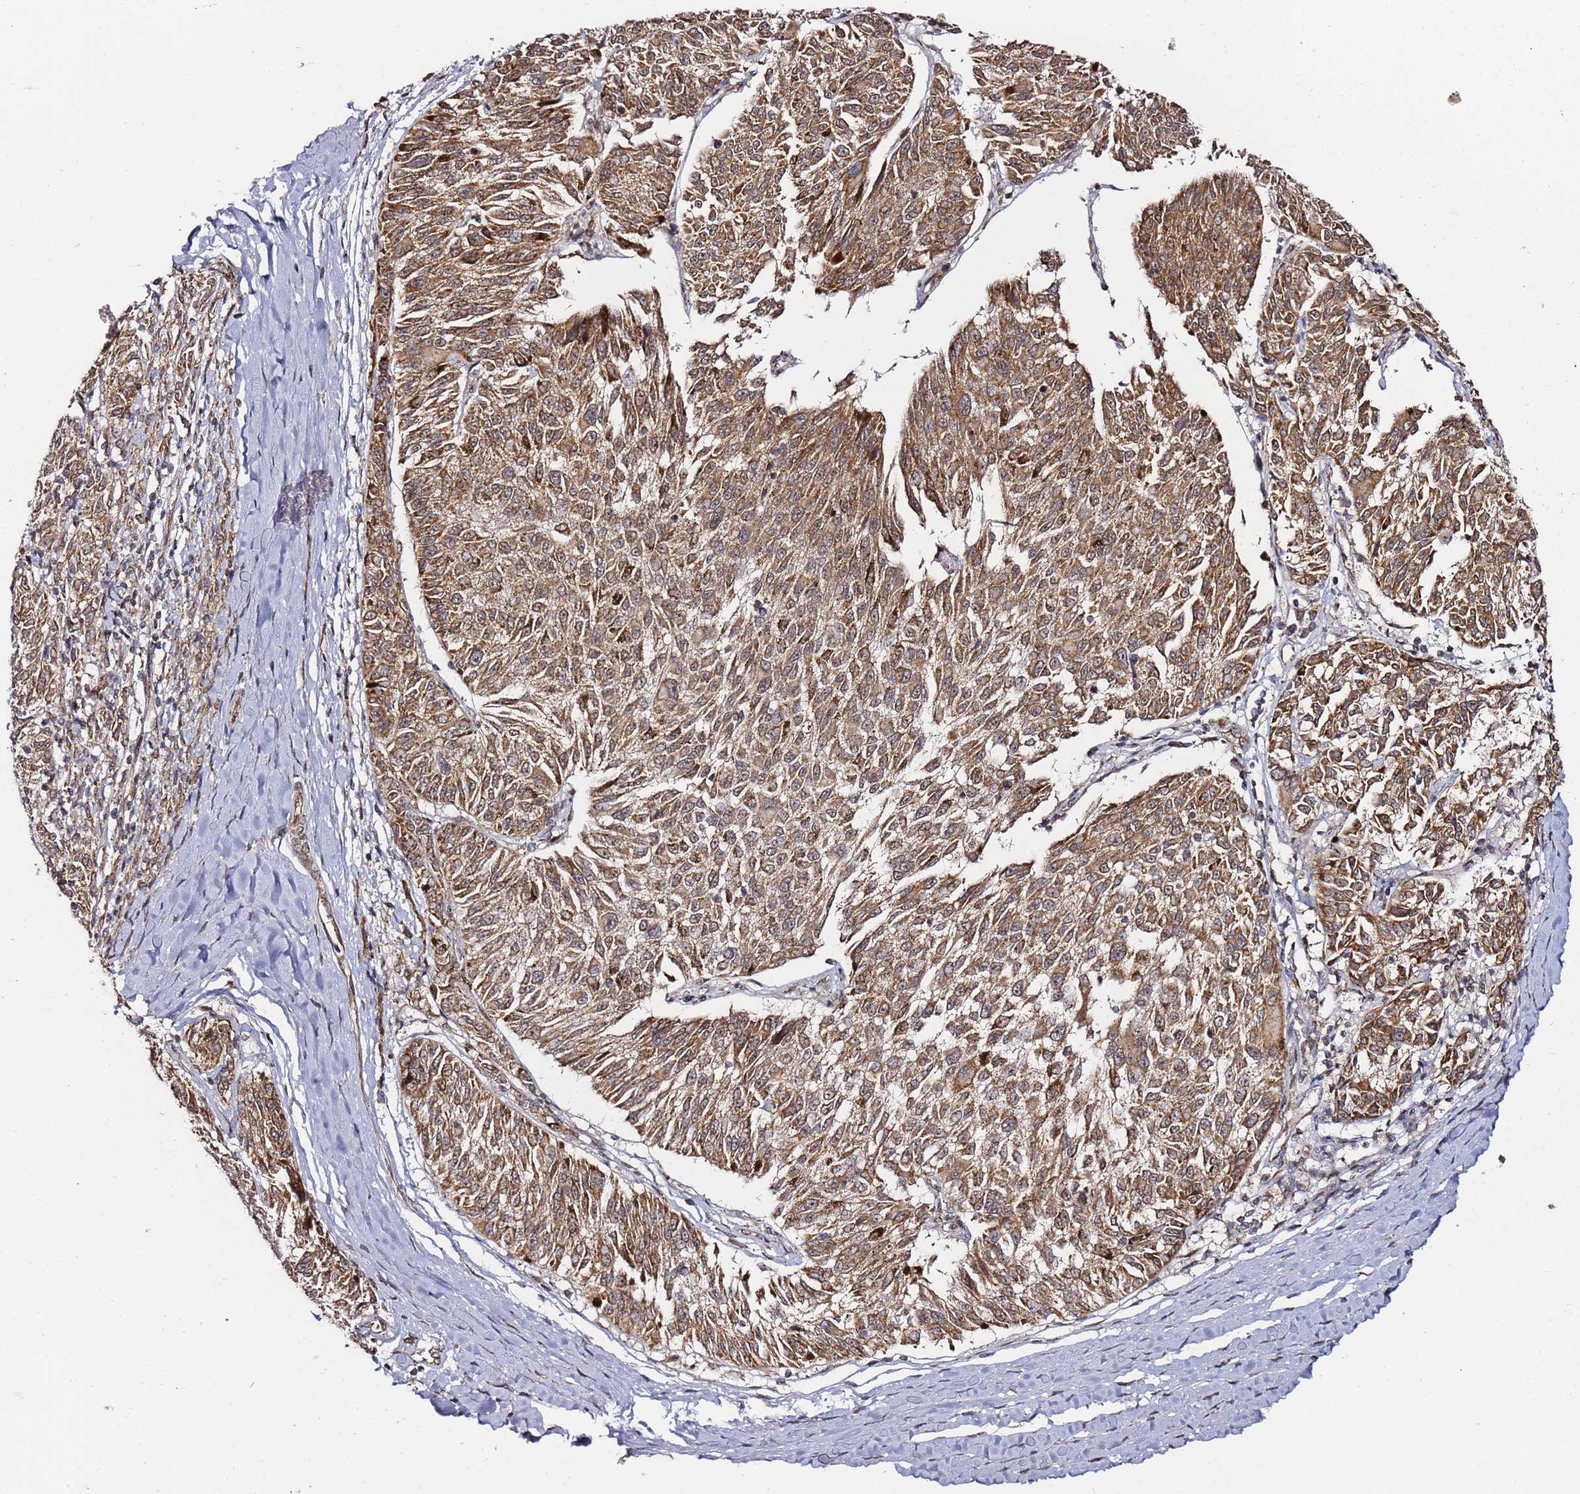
{"staining": {"intensity": "moderate", "quantity": ">75%", "location": "cytoplasmic/membranous"}, "tissue": "melanoma", "cell_type": "Tumor cells", "image_type": "cancer", "snomed": [{"axis": "morphology", "description": "Malignant melanoma, NOS"}, {"axis": "topography", "description": "Skin"}], "caption": "A medium amount of moderate cytoplasmic/membranous staining is identified in approximately >75% of tumor cells in melanoma tissue.", "gene": "TP53AIP1", "patient": {"sex": "female", "age": 72}}